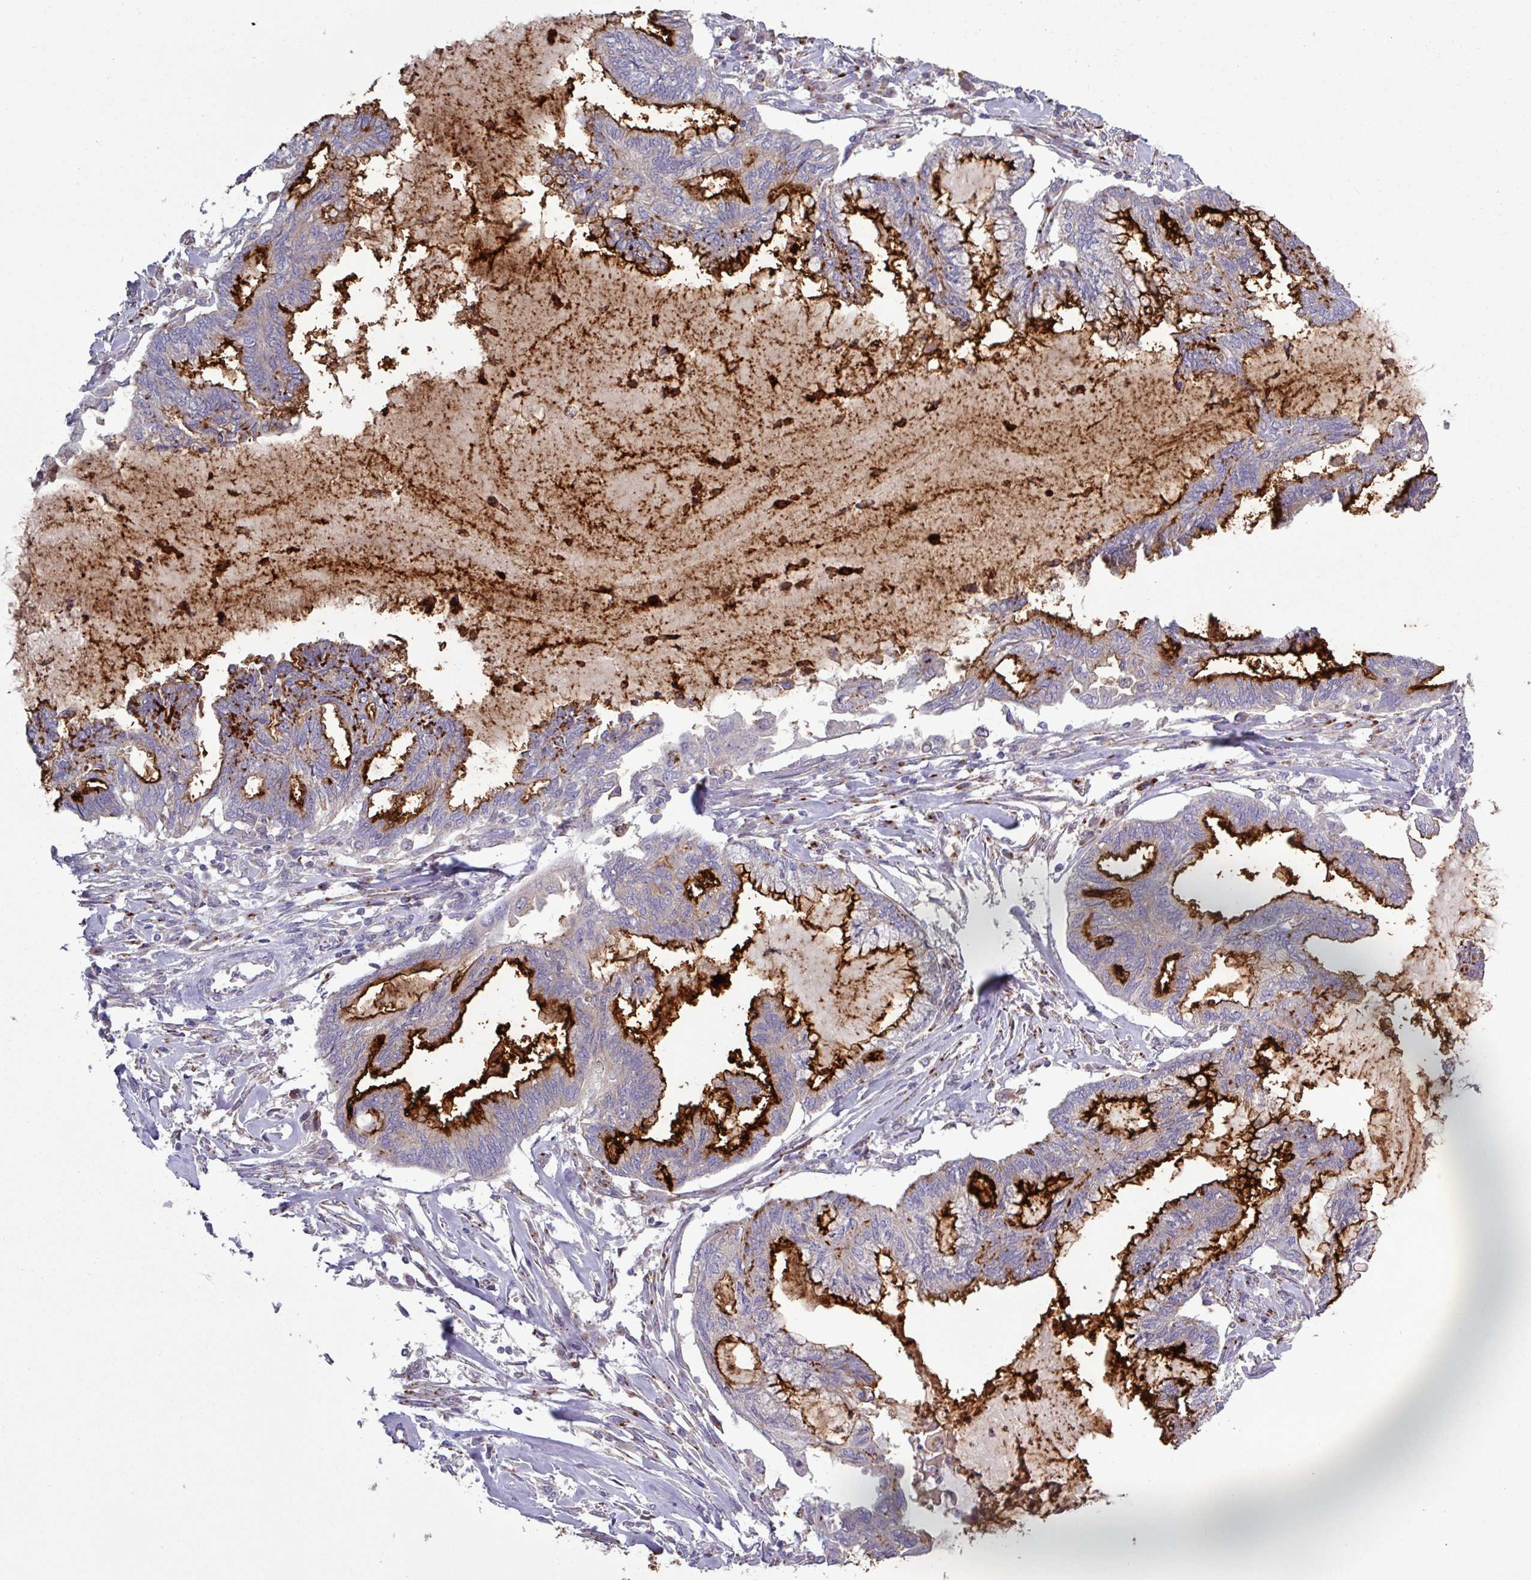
{"staining": {"intensity": "strong", "quantity": "25%-75%", "location": "cytoplasmic/membranous"}, "tissue": "endometrial cancer", "cell_type": "Tumor cells", "image_type": "cancer", "snomed": [{"axis": "morphology", "description": "Adenocarcinoma, NOS"}, {"axis": "topography", "description": "Endometrium"}], "caption": "Endometrial cancer stained for a protein reveals strong cytoplasmic/membranous positivity in tumor cells.", "gene": "PLIN2", "patient": {"sex": "female", "age": 86}}